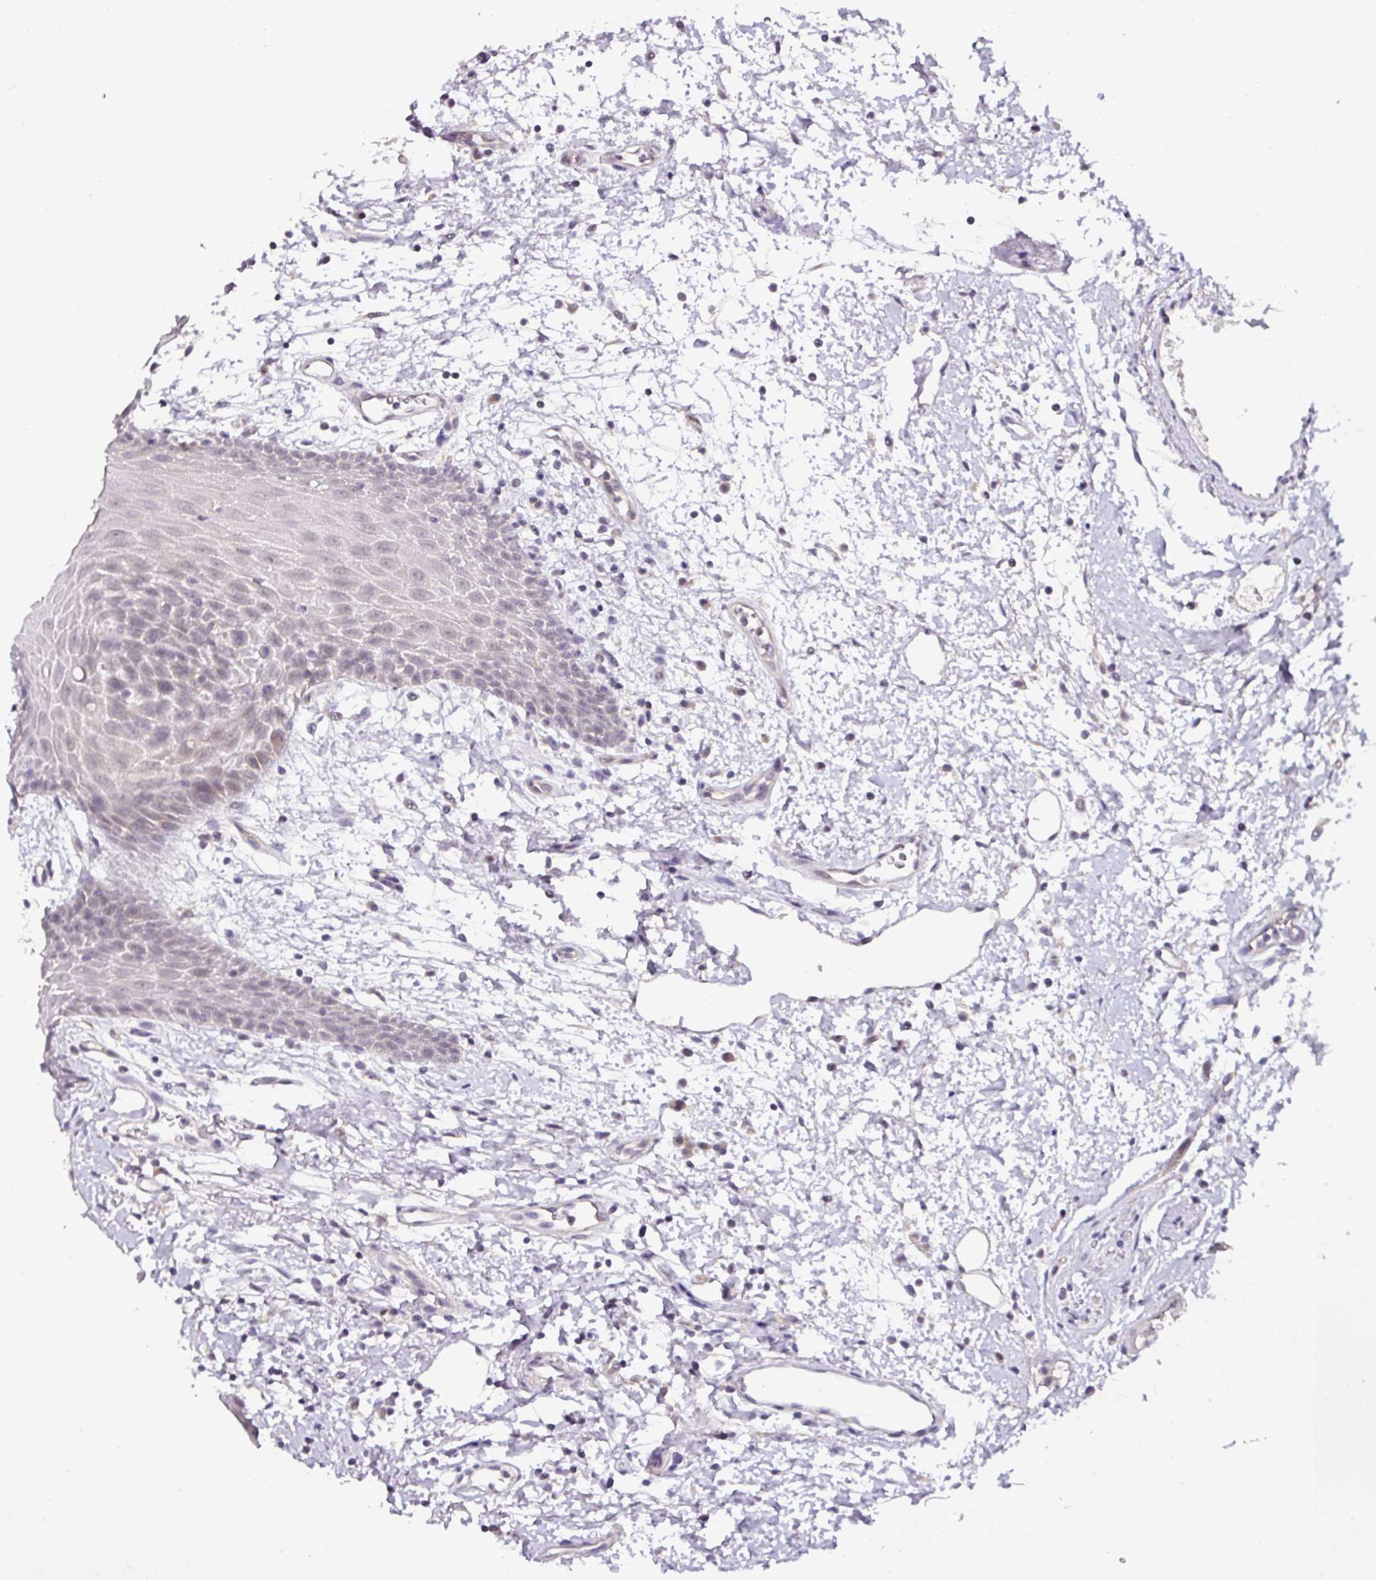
{"staining": {"intensity": "negative", "quantity": "none", "location": "none"}, "tissue": "oral mucosa", "cell_type": "Squamous epithelial cells", "image_type": "normal", "snomed": [{"axis": "morphology", "description": "Normal tissue, NOS"}, {"axis": "topography", "description": "Oral tissue"}, {"axis": "topography", "description": "Tounge, NOS"}], "caption": "There is no significant staining in squamous epithelial cells of oral mucosa. (DAB immunohistochemistry (IHC) with hematoxylin counter stain).", "gene": "NAPSA", "patient": {"sex": "female", "age": 59}}